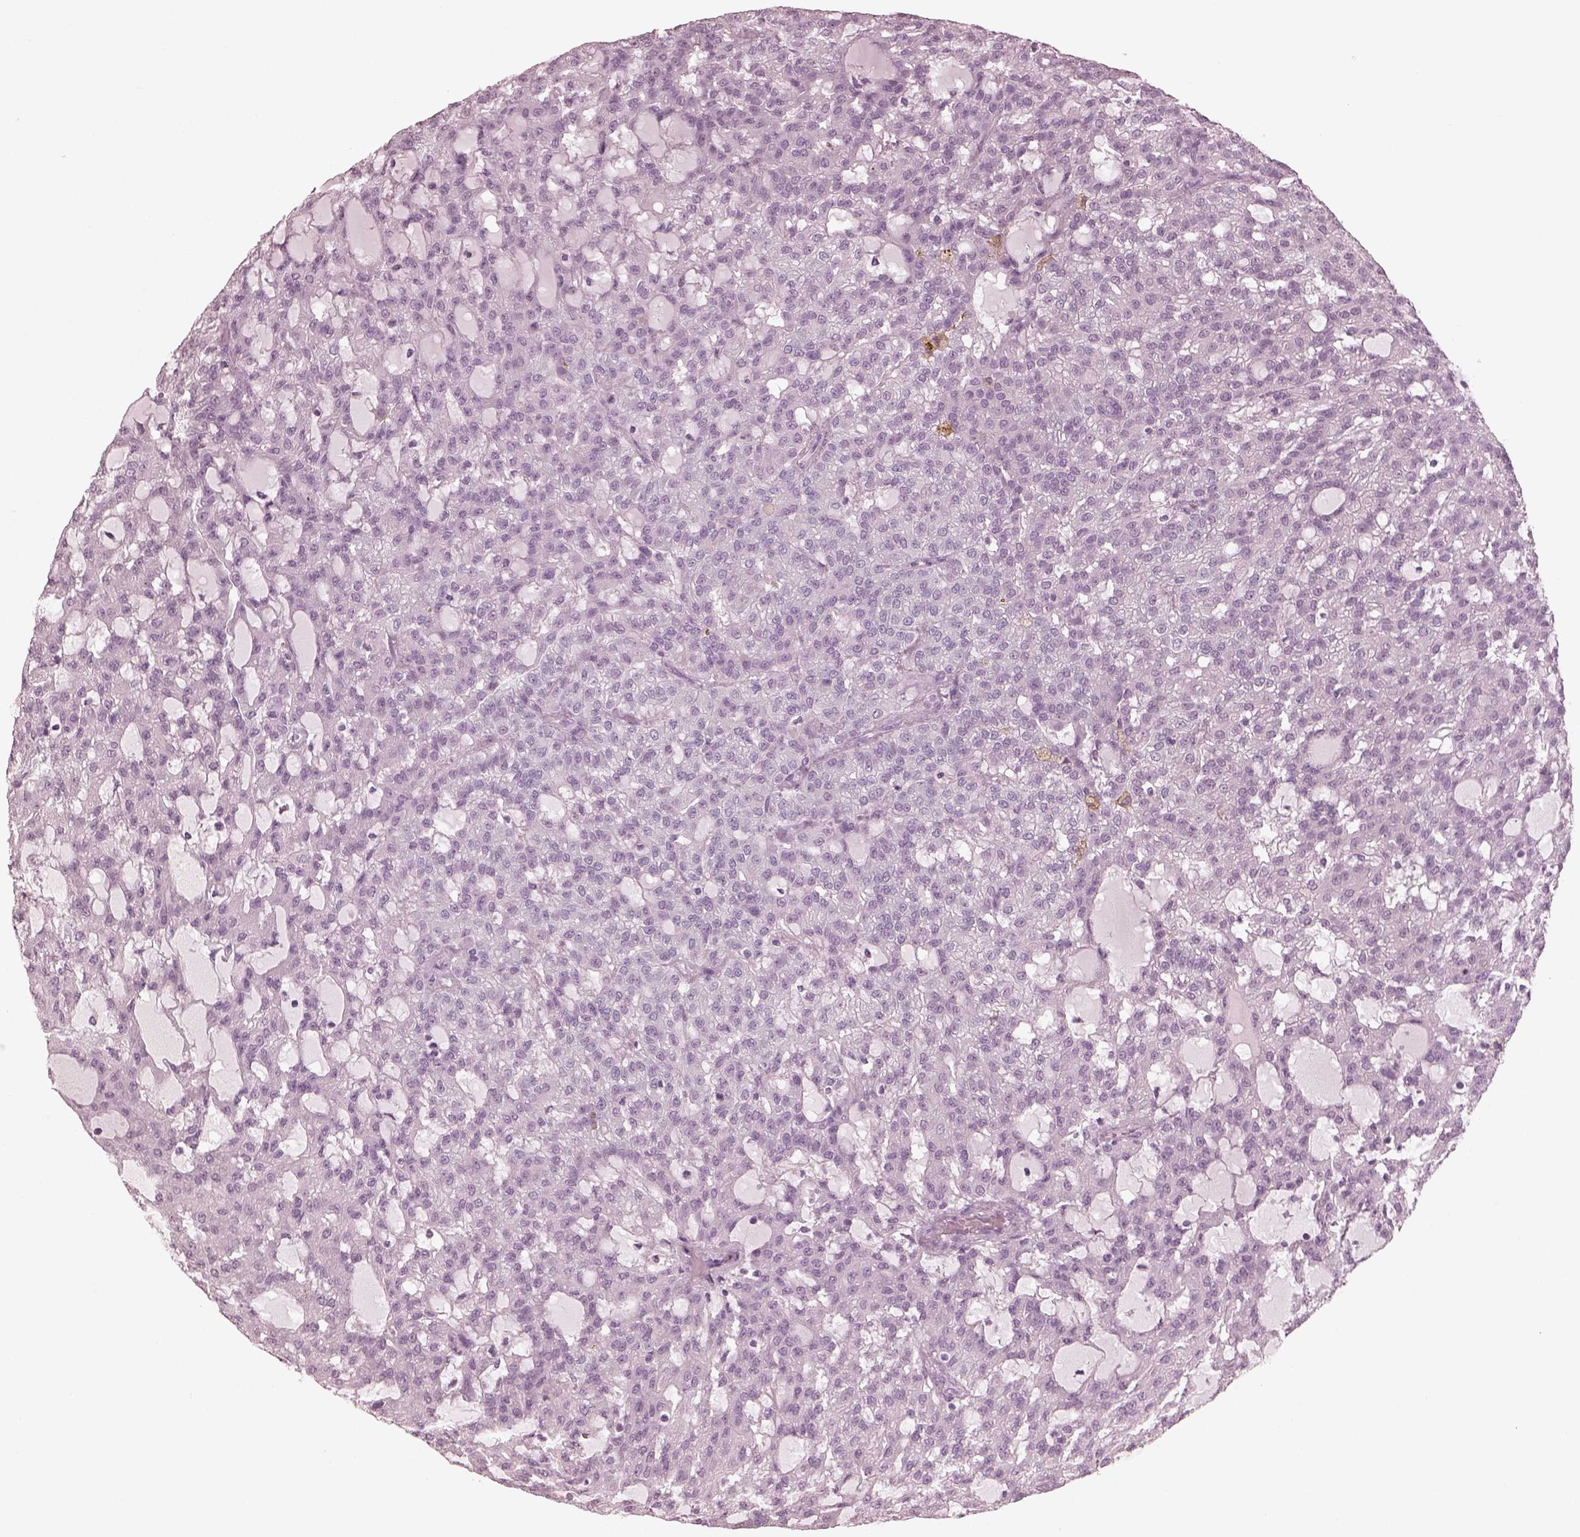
{"staining": {"intensity": "negative", "quantity": "none", "location": "none"}, "tissue": "renal cancer", "cell_type": "Tumor cells", "image_type": "cancer", "snomed": [{"axis": "morphology", "description": "Adenocarcinoma, NOS"}, {"axis": "topography", "description": "Kidney"}], "caption": "Human renal cancer stained for a protein using immunohistochemistry (IHC) reveals no staining in tumor cells.", "gene": "C2orf81", "patient": {"sex": "male", "age": 63}}